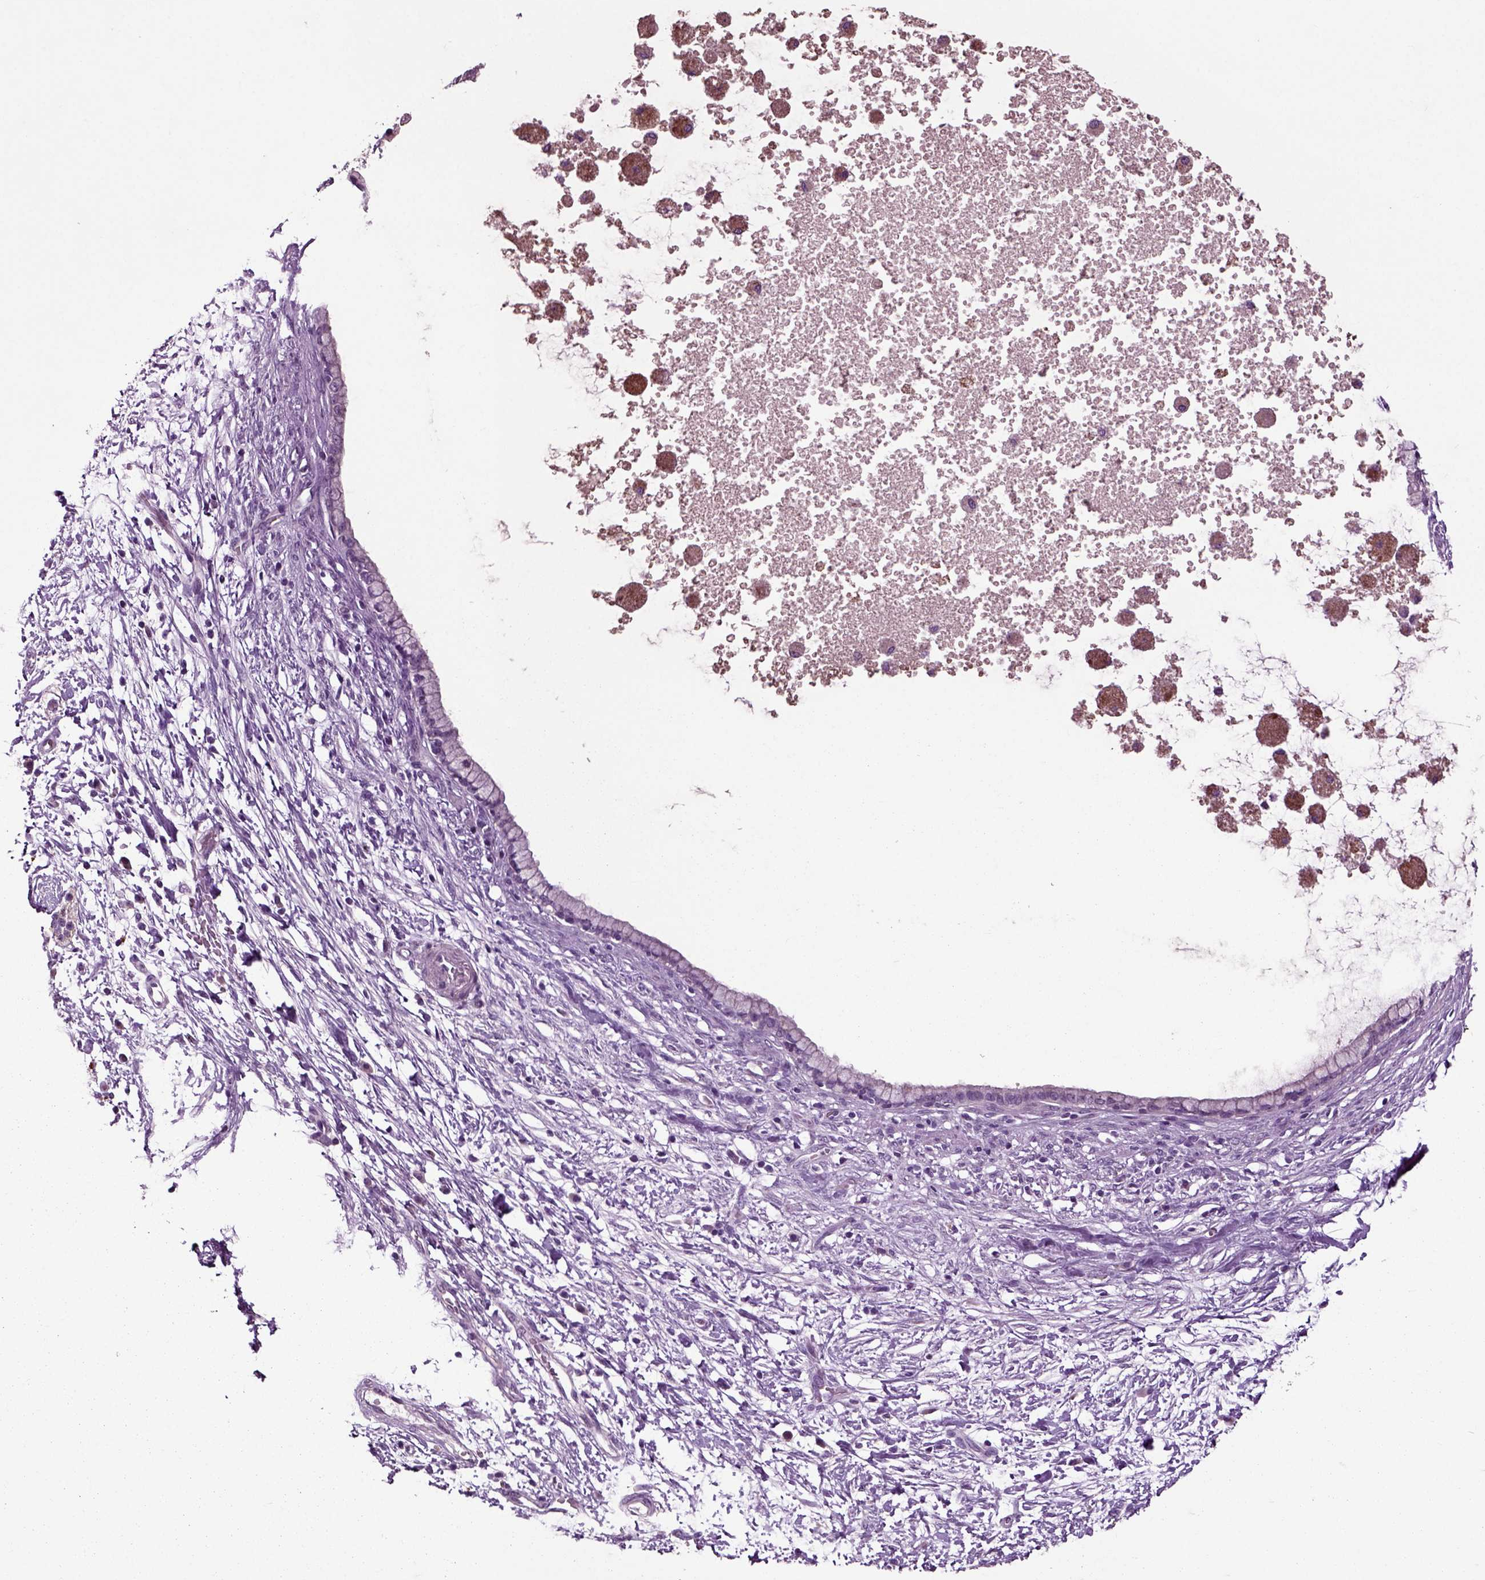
{"staining": {"intensity": "negative", "quantity": "none", "location": "none"}, "tissue": "pancreatic cancer", "cell_type": "Tumor cells", "image_type": "cancer", "snomed": [{"axis": "morphology", "description": "Adenocarcinoma, NOS"}, {"axis": "topography", "description": "Pancreas"}], "caption": "IHC image of human pancreatic cancer stained for a protein (brown), which shows no expression in tumor cells.", "gene": "CRHR1", "patient": {"sex": "female", "age": 72}}